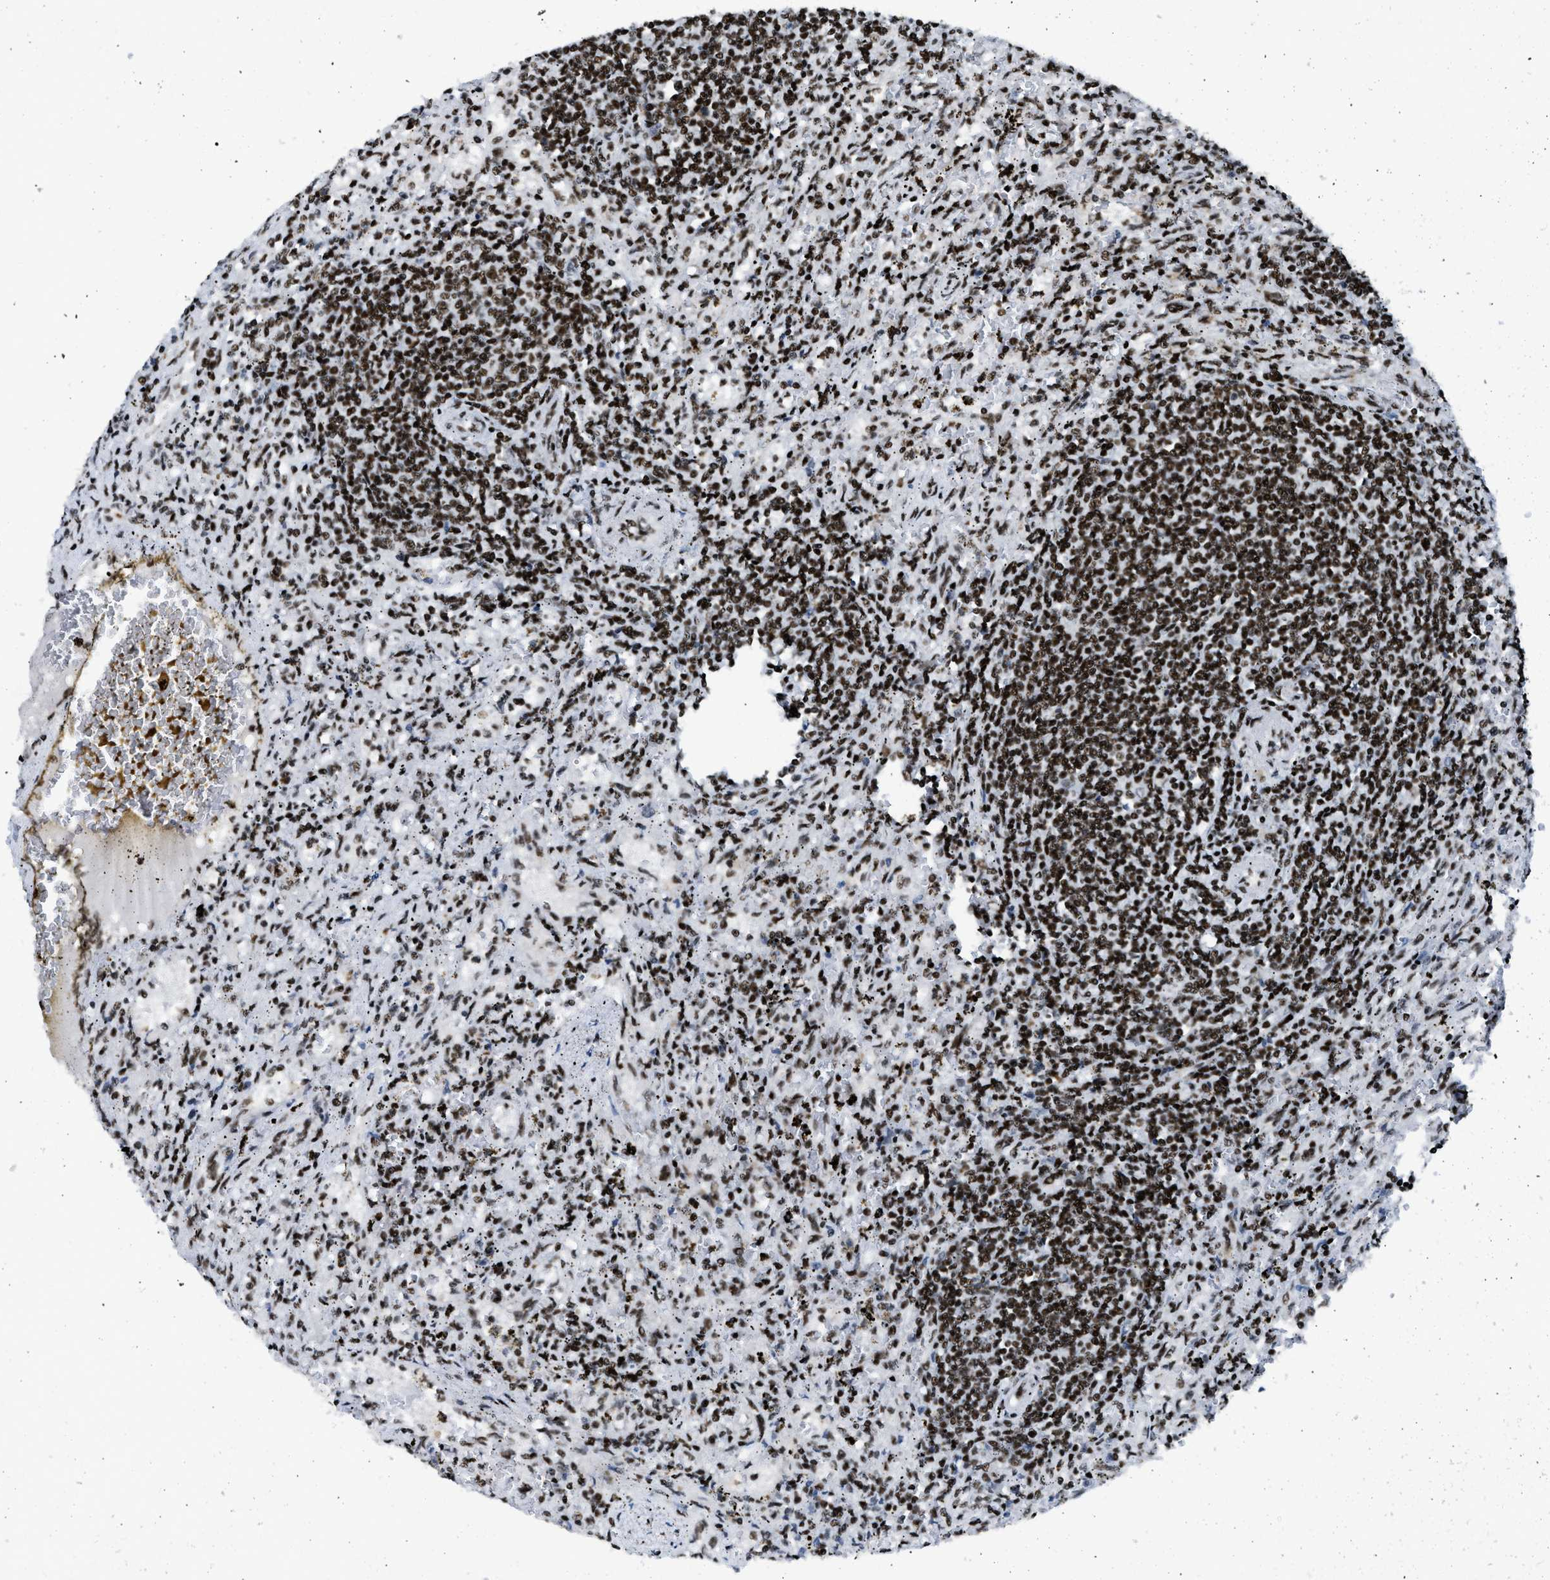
{"staining": {"intensity": "strong", "quantity": ">75%", "location": "nuclear"}, "tissue": "lymphoma", "cell_type": "Tumor cells", "image_type": "cancer", "snomed": [{"axis": "morphology", "description": "Malignant lymphoma, non-Hodgkin's type, Low grade"}, {"axis": "topography", "description": "Spleen"}], "caption": "Tumor cells exhibit high levels of strong nuclear staining in approximately >75% of cells in malignant lymphoma, non-Hodgkin's type (low-grade).", "gene": "SCAF4", "patient": {"sex": "male", "age": 76}}